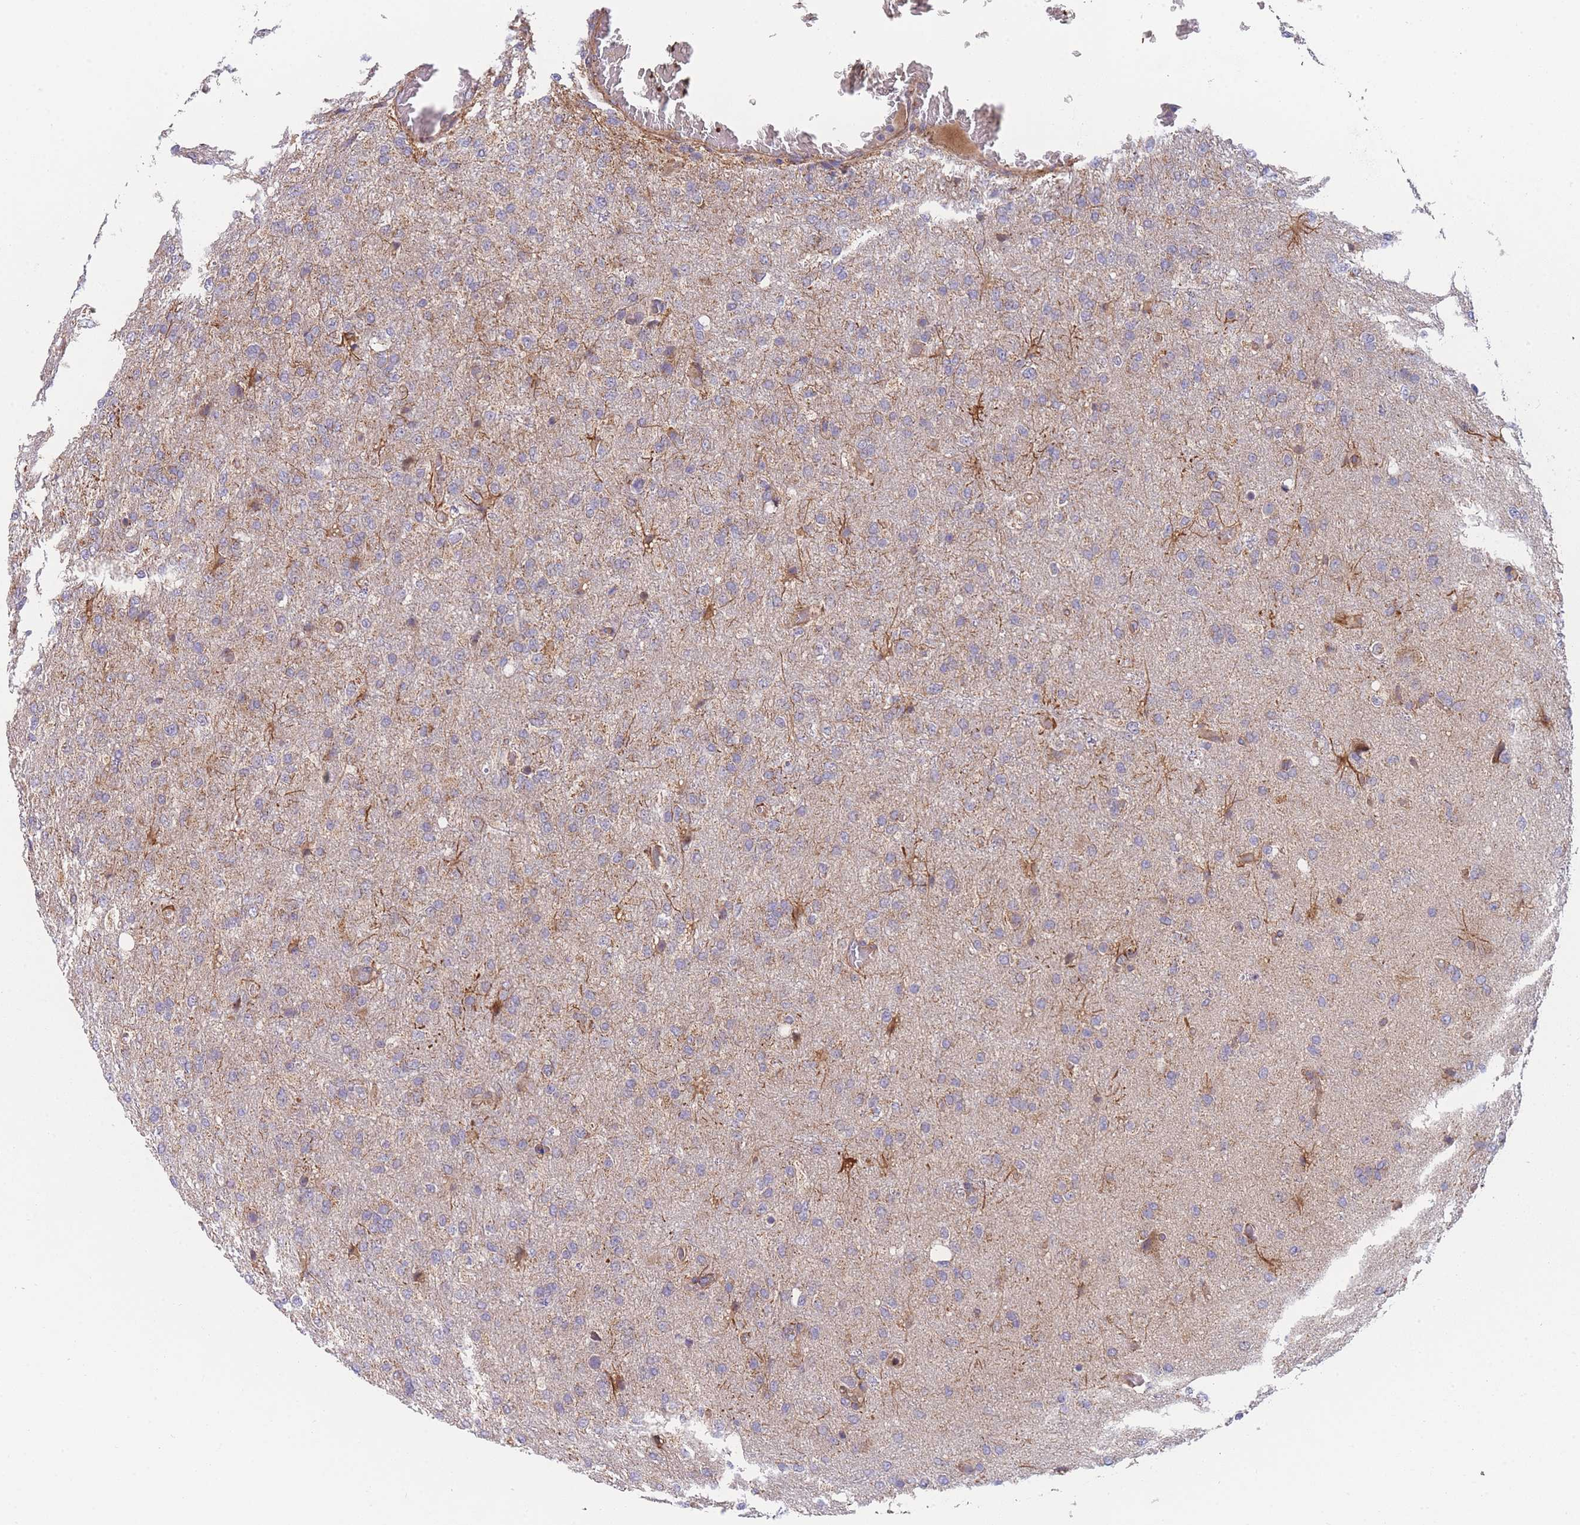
{"staining": {"intensity": "negative", "quantity": "none", "location": "none"}, "tissue": "glioma", "cell_type": "Tumor cells", "image_type": "cancer", "snomed": [{"axis": "morphology", "description": "Glioma, malignant, High grade"}, {"axis": "topography", "description": "Brain"}], "caption": "Immunohistochemistry (IHC) photomicrograph of human high-grade glioma (malignant) stained for a protein (brown), which displays no staining in tumor cells.", "gene": "MTRES1", "patient": {"sex": "female", "age": 74}}